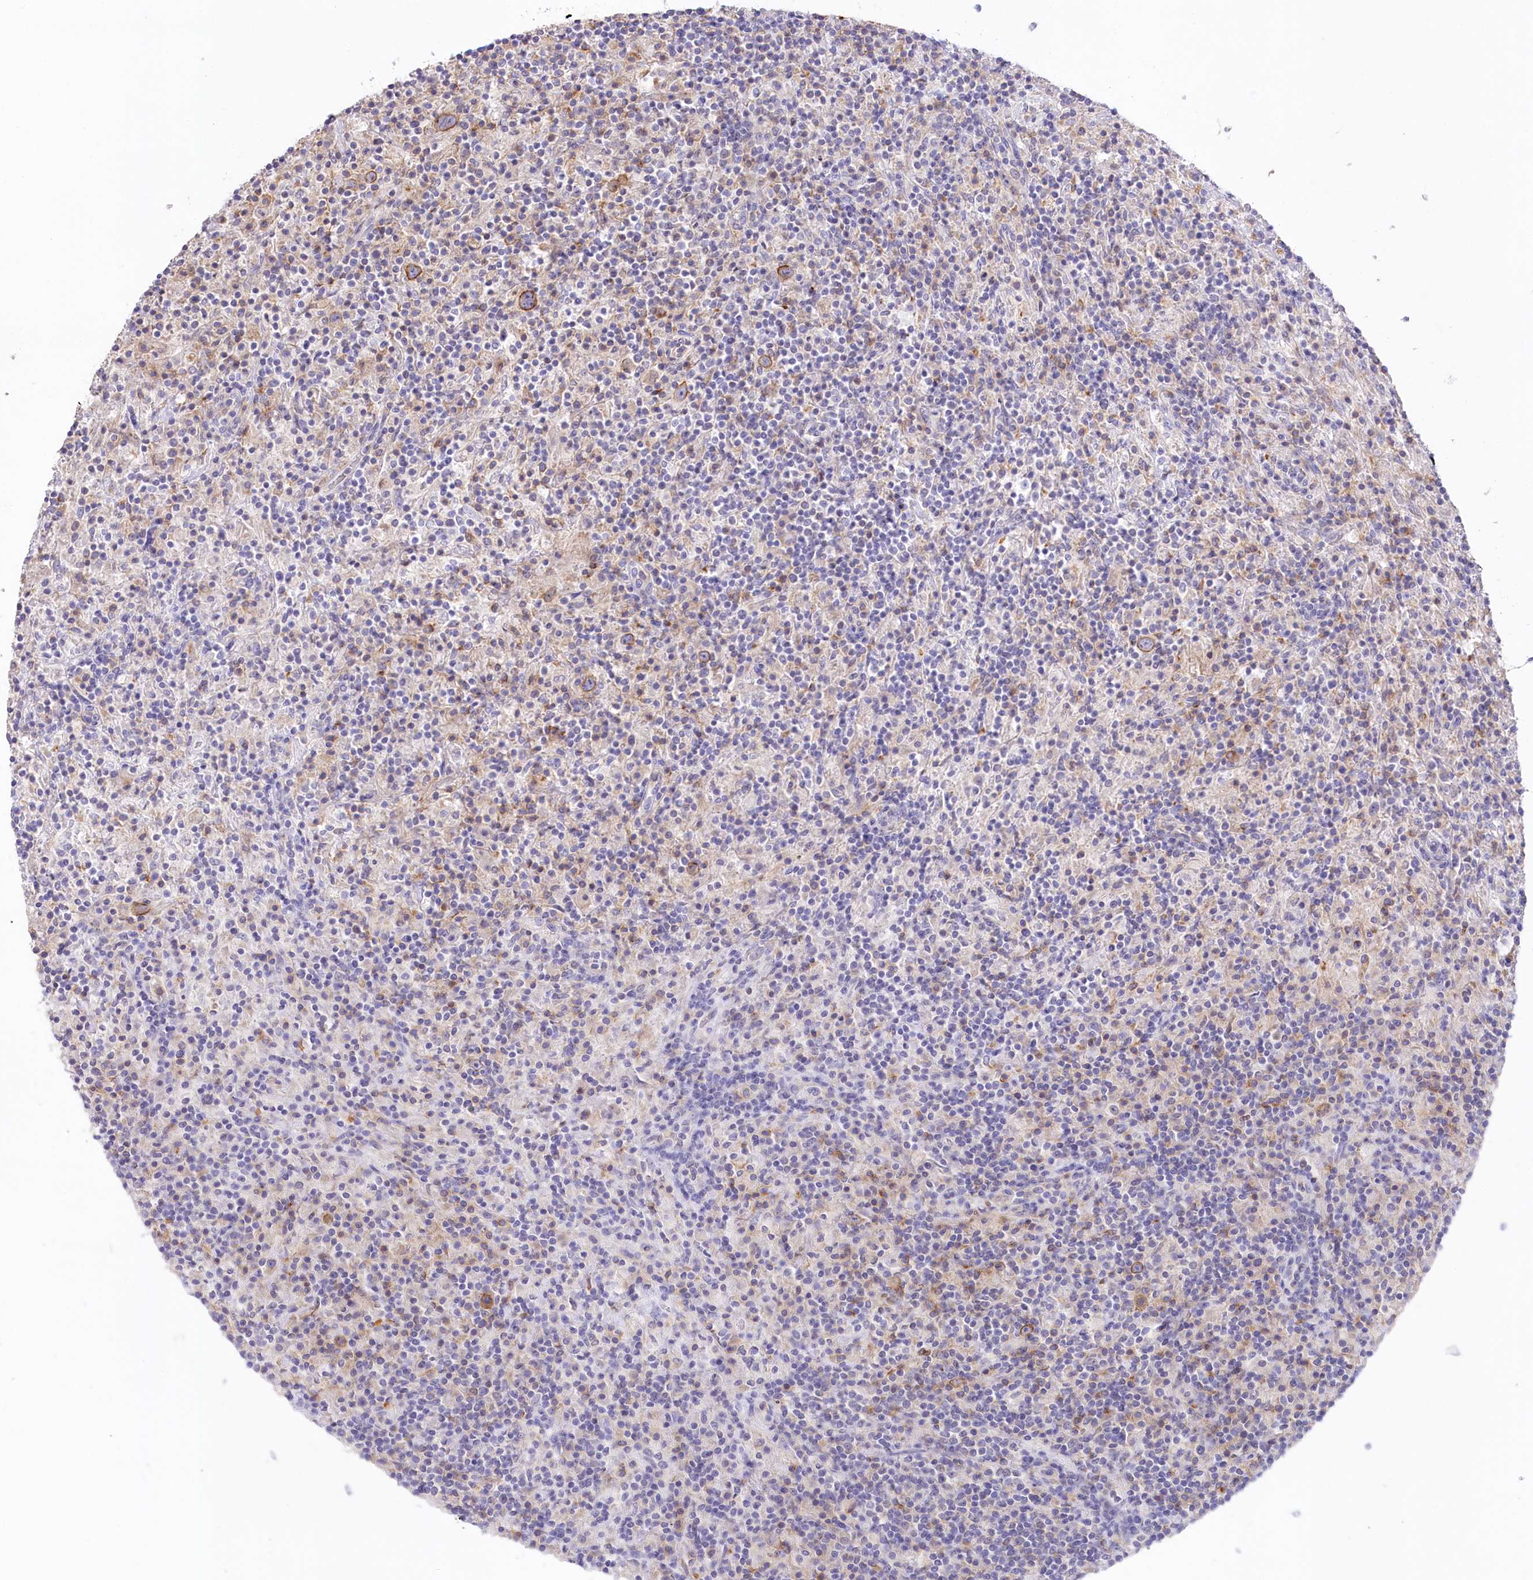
{"staining": {"intensity": "moderate", "quantity": ">75%", "location": "cytoplasmic/membranous,nuclear"}, "tissue": "lymphoma", "cell_type": "Tumor cells", "image_type": "cancer", "snomed": [{"axis": "morphology", "description": "Hodgkin's disease, NOS"}, {"axis": "topography", "description": "Lymph node"}], "caption": "This is a histology image of immunohistochemistry (IHC) staining of lymphoma, which shows moderate staining in the cytoplasmic/membranous and nuclear of tumor cells.", "gene": "SLC6A11", "patient": {"sex": "male", "age": 70}}